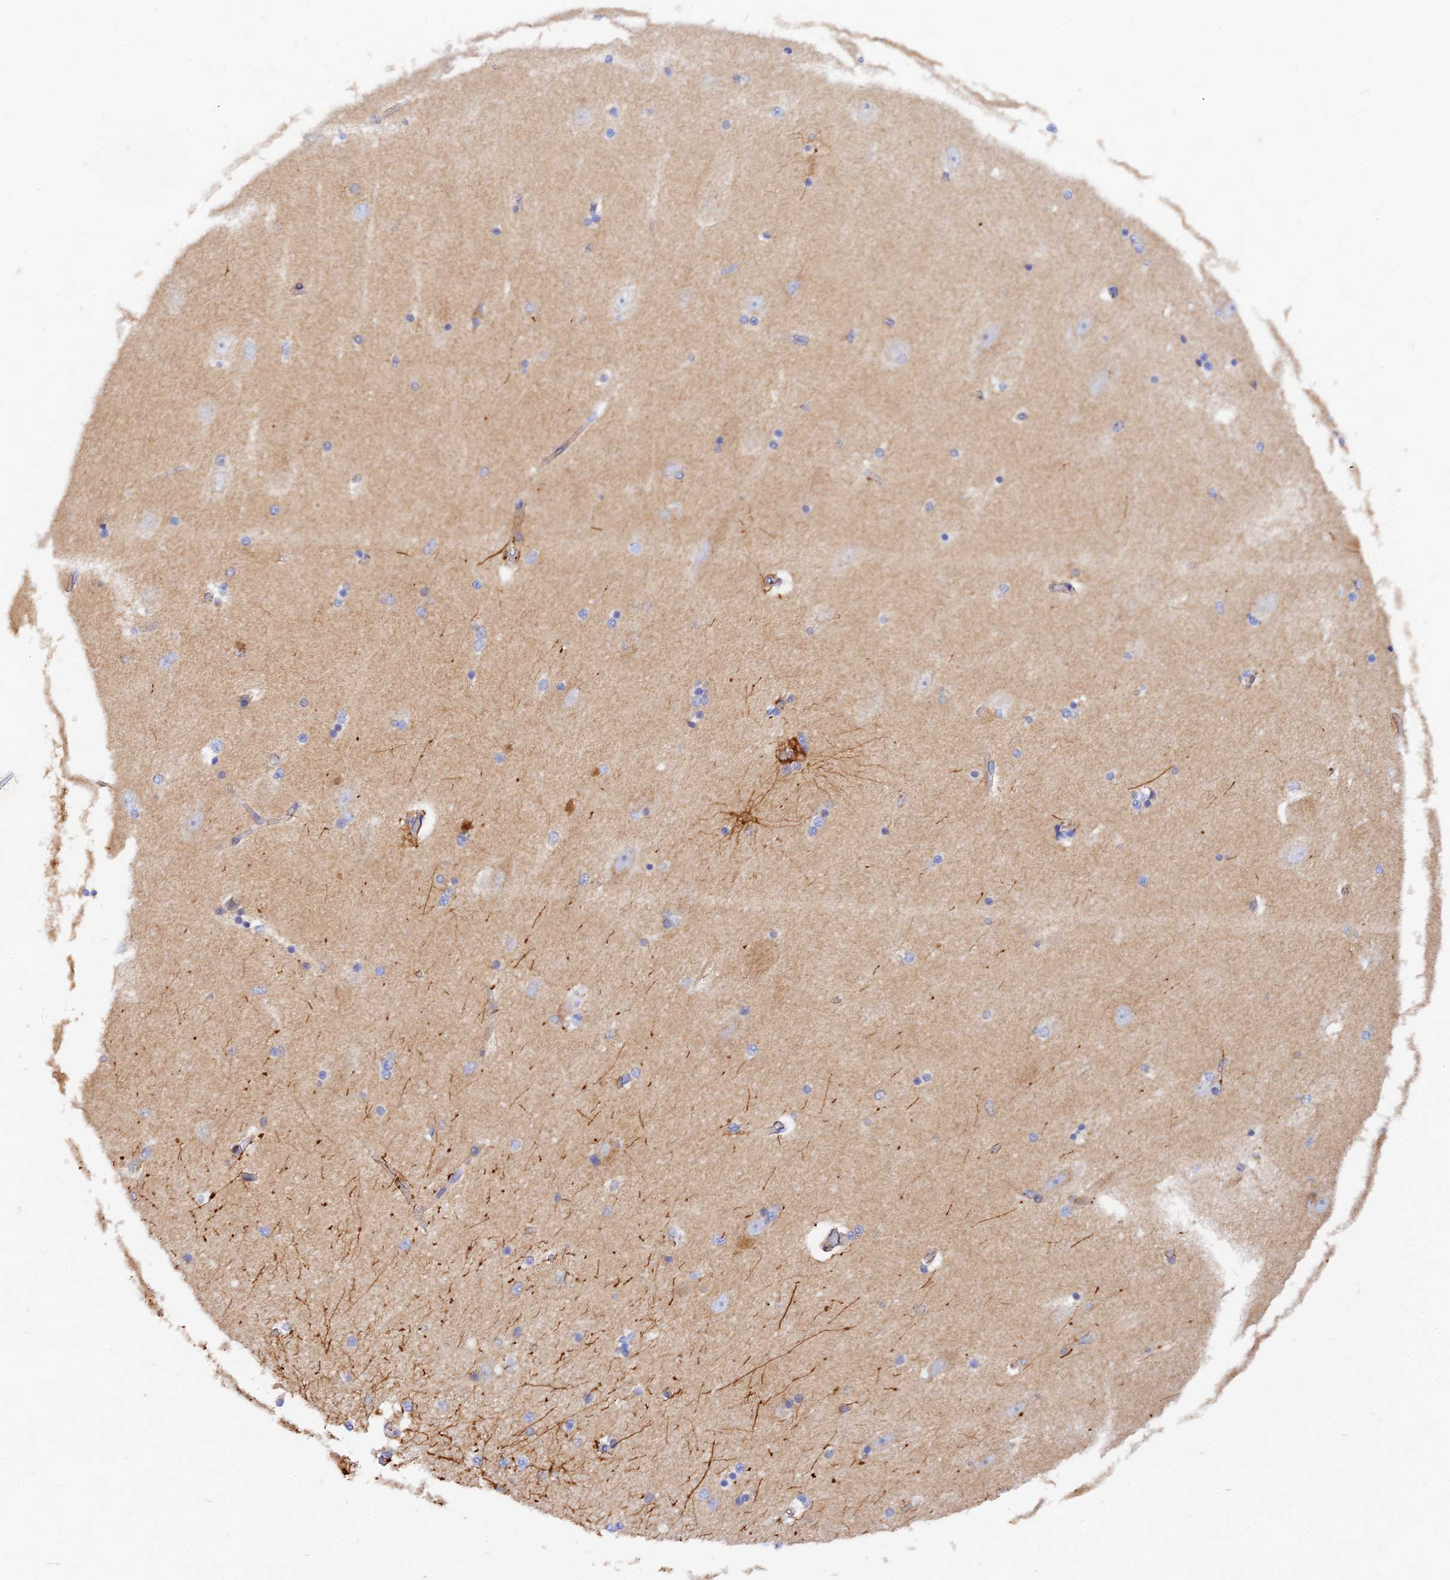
{"staining": {"intensity": "strong", "quantity": "<25%", "location": "cytoplasmic/membranous"}, "tissue": "hippocampus", "cell_type": "Glial cells", "image_type": "normal", "snomed": [{"axis": "morphology", "description": "Normal tissue, NOS"}, {"axis": "topography", "description": "Hippocampus"}], "caption": "Strong cytoplasmic/membranous staining for a protein is appreciated in approximately <25% of glial cells of normal hippocampus using immunohistochemistry (IHC).", "gene": "MROH1", "patient": {"sex": "female", "age": 54}}